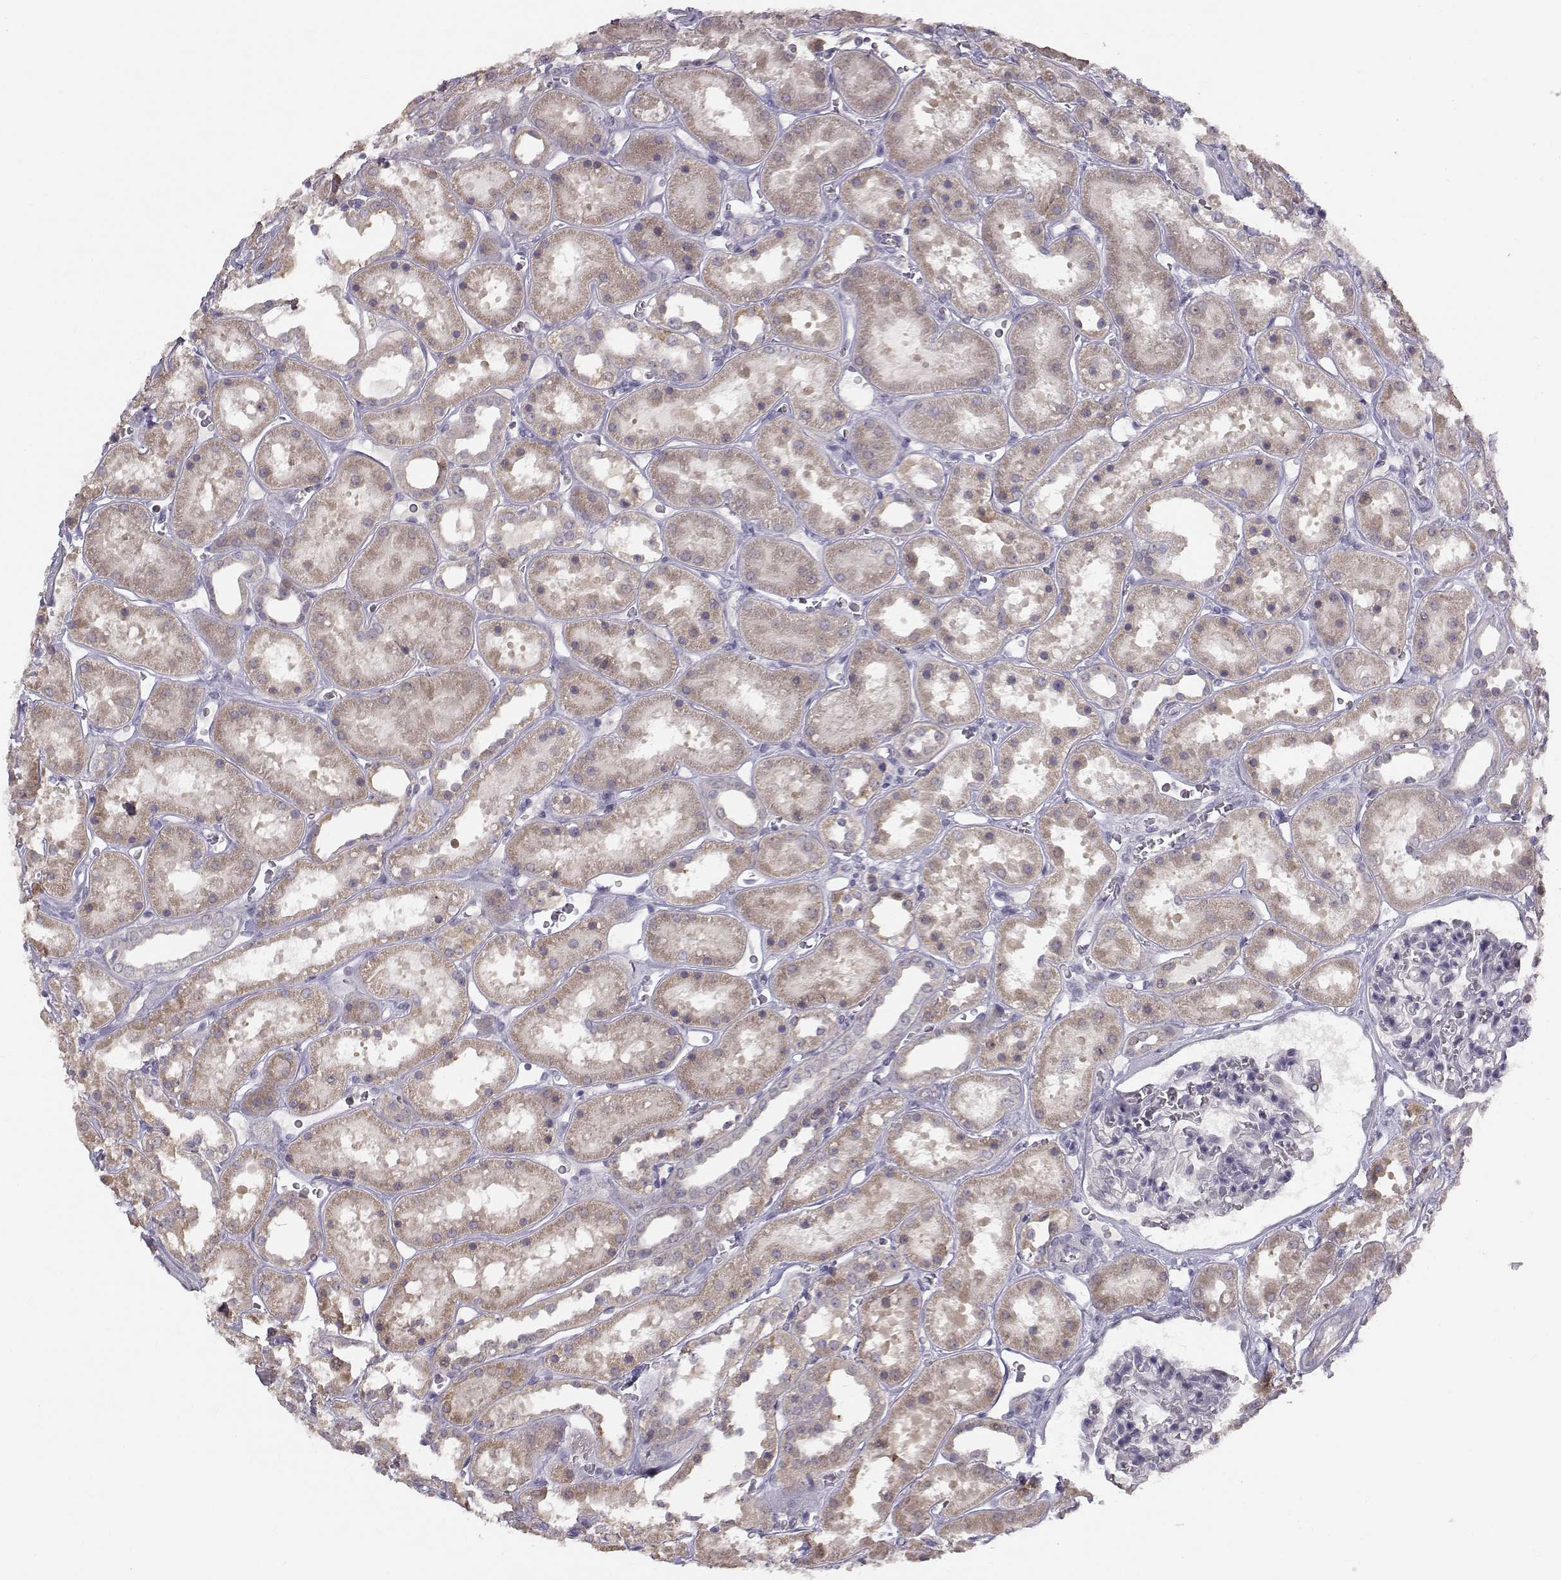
{"staining": {"intensity": "negative", "quantity": "none", "location": "none"}, "tissue": "kidney", "cell_type": "Cells in glomeruli", "image_type": "normal", "snomed": [{"axis": "morphology", "description": "Normal tissue, NOS"}, {"axis": "topography", "description": "Kidney"}], "caption": "A histopathology image of kidney stained for a protein displays no brown staining in cells in glomeruli. The staining is performed using DAB (3,3'-diaminobenzidine) brown chromogen with nuclei counter-stained in using hematoxylin.", "gene": "ACSL6", "patient": {"sex": "female", "age": 41}}